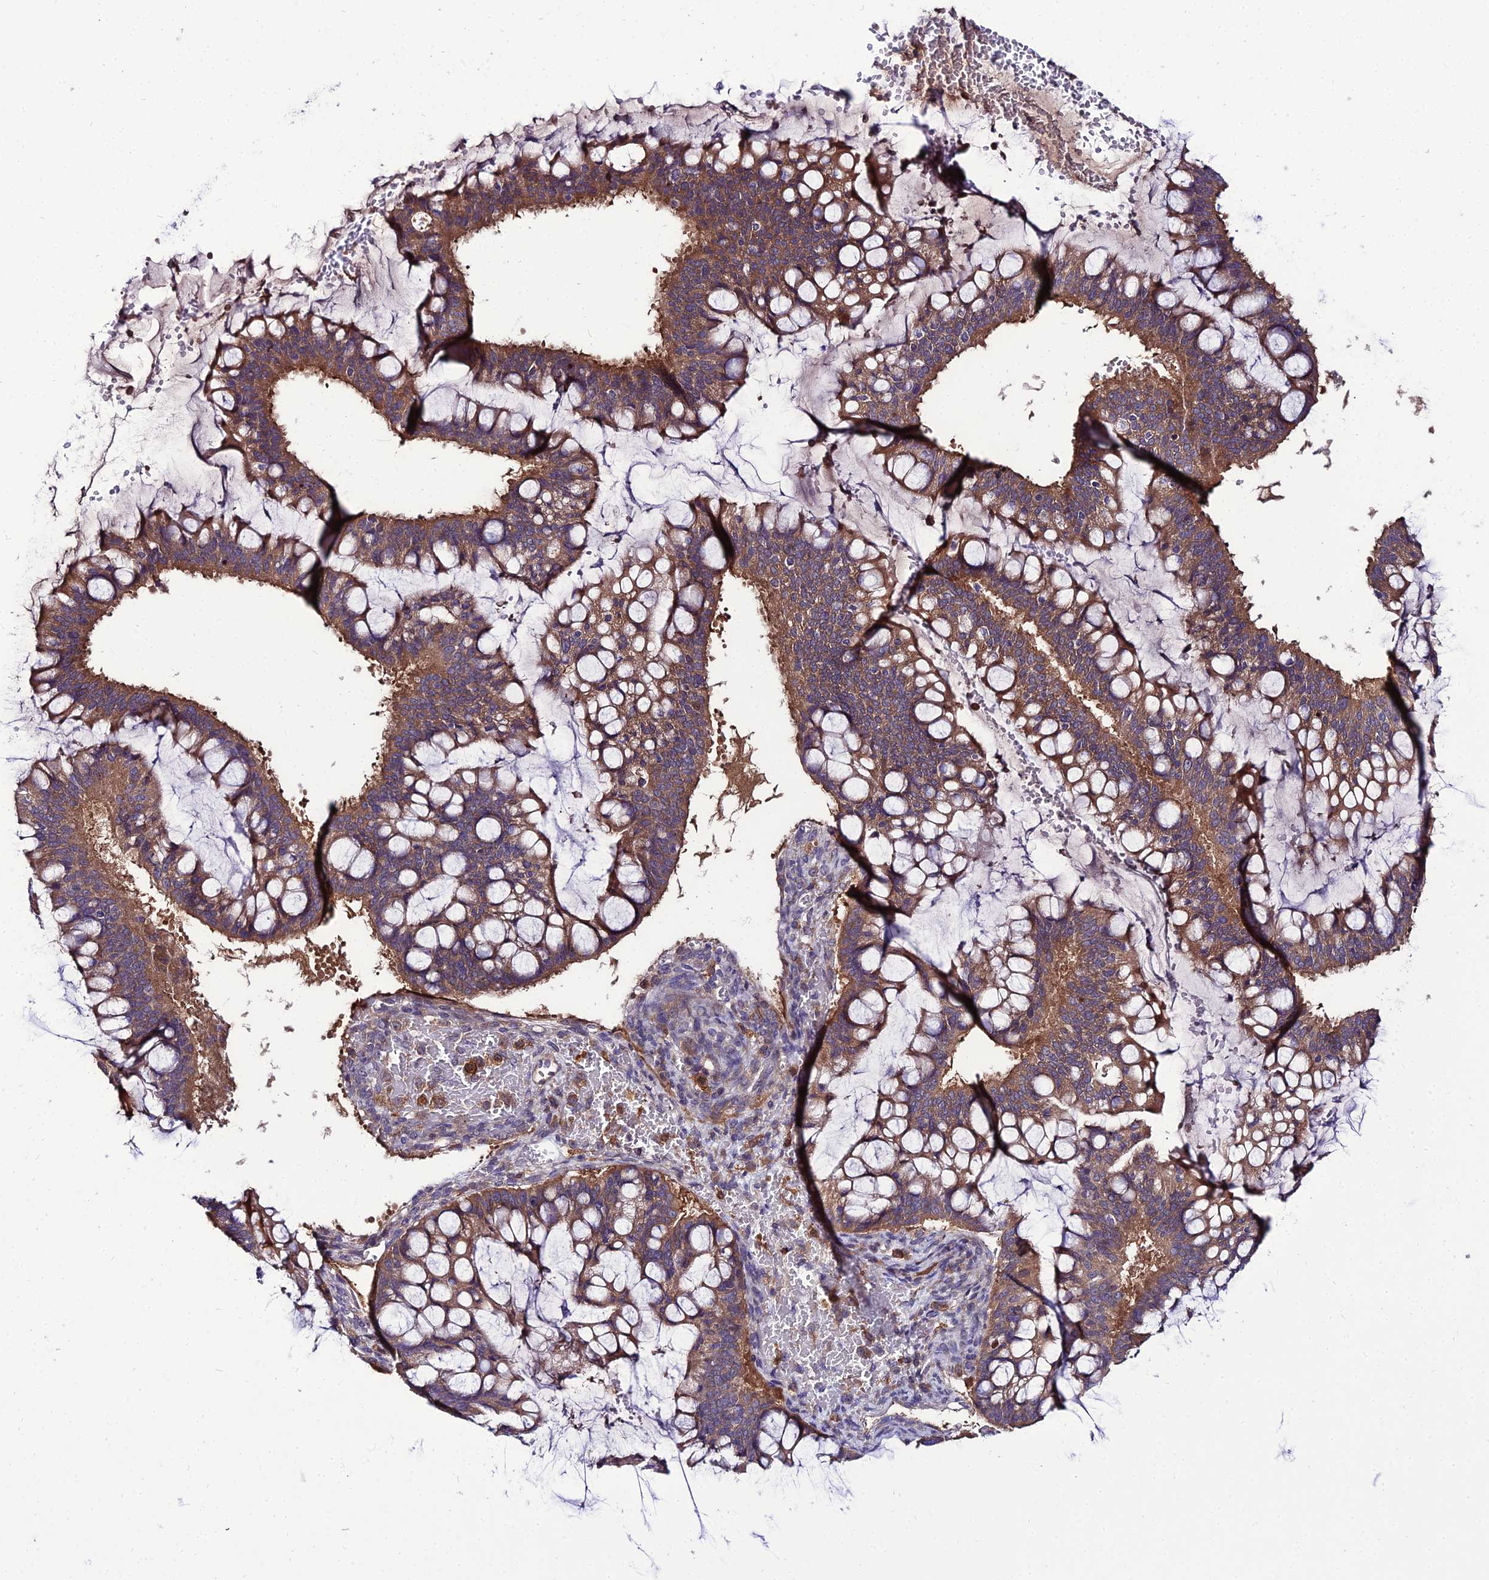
{"staining": {"intensity": "moderate", "quantity": ">75%", "location": "cytoplasmic/membranous"}, "tissue": "ovarian cancer", "cell_type": "Tumor cells", "image_type": "cancer", "snomed": [{"axis": "morphology", "description": "Cystadenocarcinoma, mucinous, NOS"}, {"axis": "topography", "description": "Ovary"}], "caption": "There is medium levels of moderate cytoplasmic/membranous positivity in tumor cells of mucinous cystadenocarcinoma (ovarian), as demonstrated by immunohistochemical staining (brown color).", "gene": "C2orf69", "patient": {"sex": "female", "age": 73}}